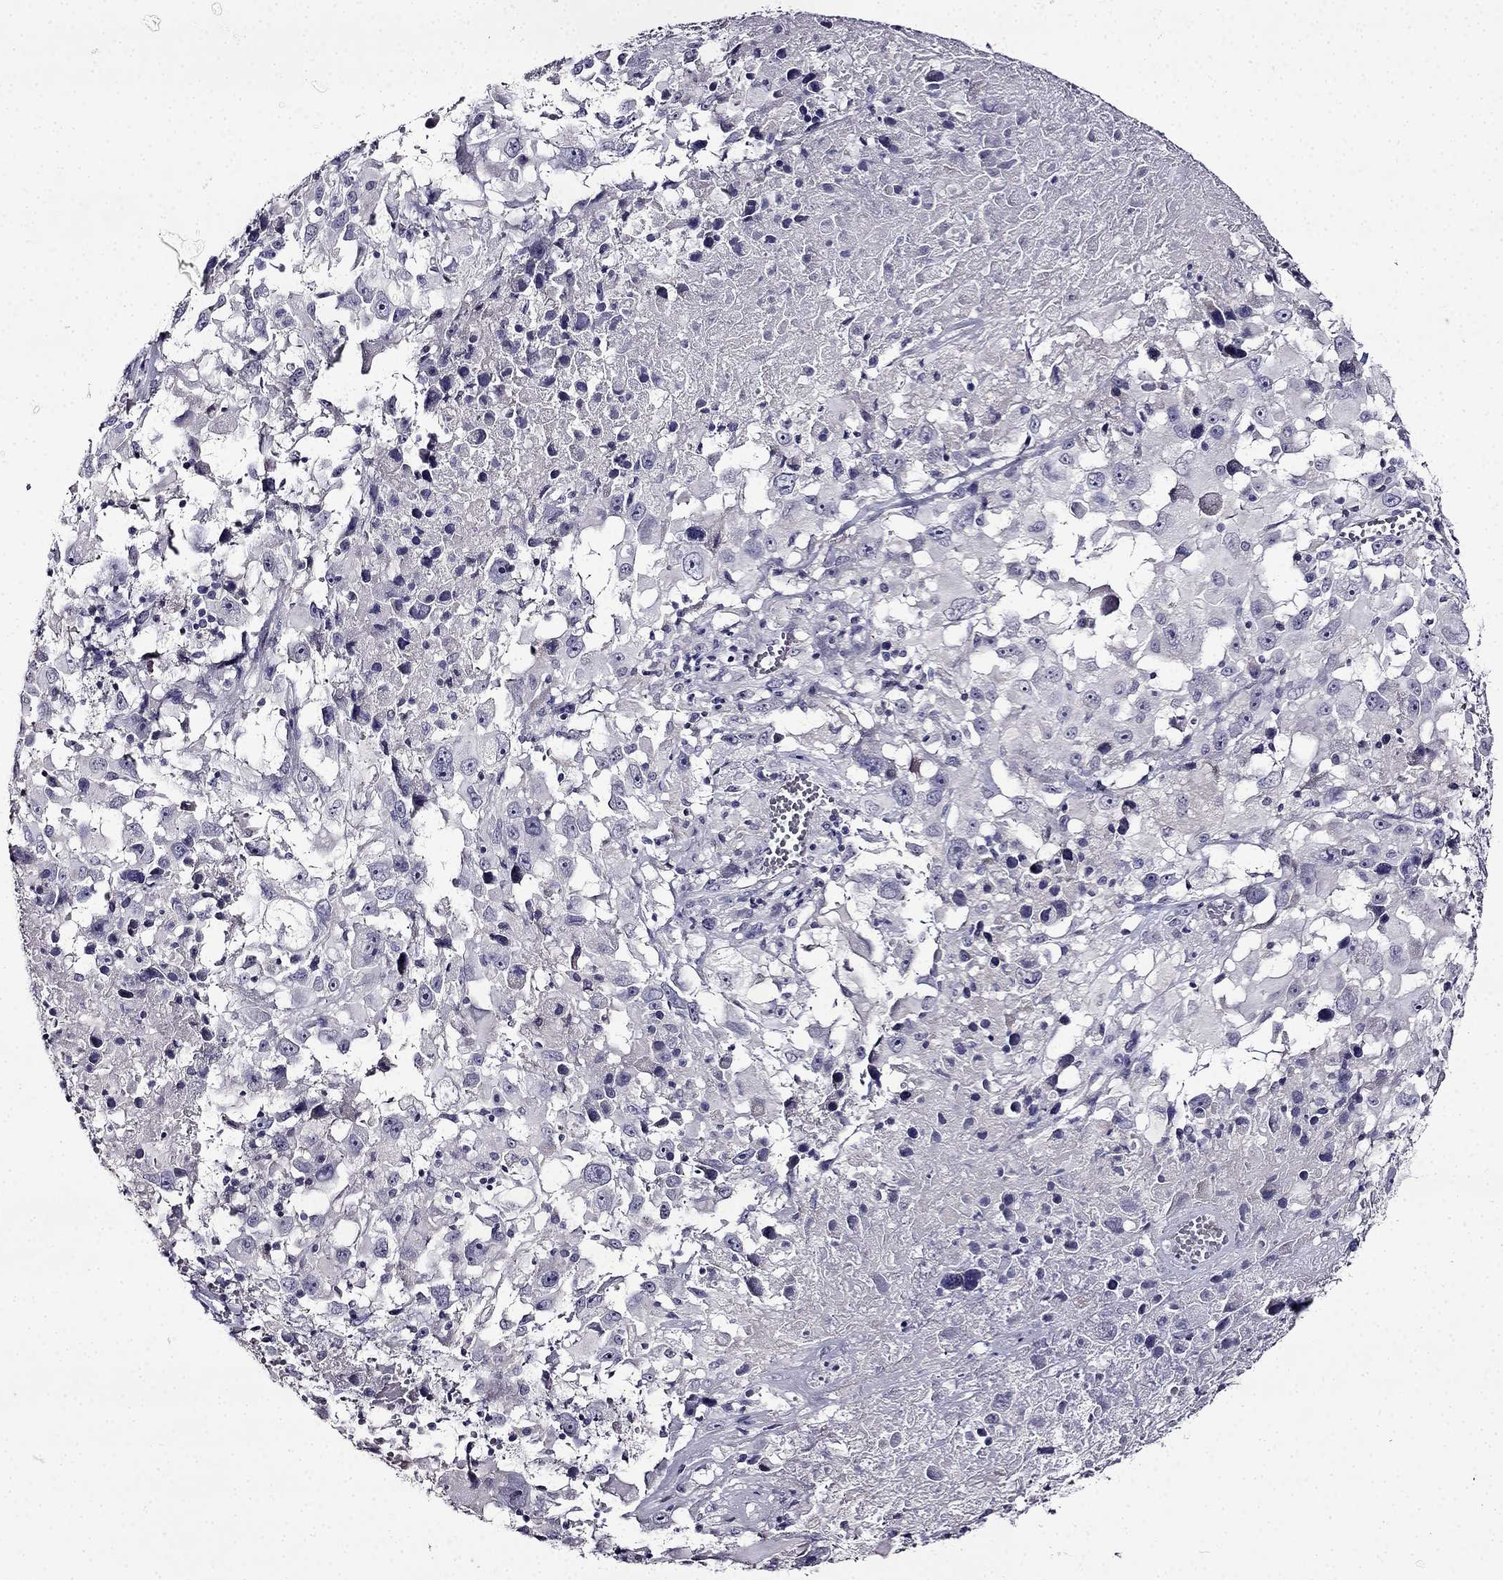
{"staining": {"intensity": "negative", "quantity": "none", "location": "none"}, "tissue": "melanoma", "cell_type": "Tumor cells", "image_type": "cancer", "snomed": [{"axis": "morphology", "description": "Malignant melanoma, Metastatic site"}, {"axis": "topography", "description": "Soft tissue"}], "caption": "This is an immunohistochemistry (IHC) photomicrograph of malignant melanoma (metastatic site). There is no staining in tumor cells.", "gene": "TMEM266", "patient": {"sex": "male", "age": 50}}